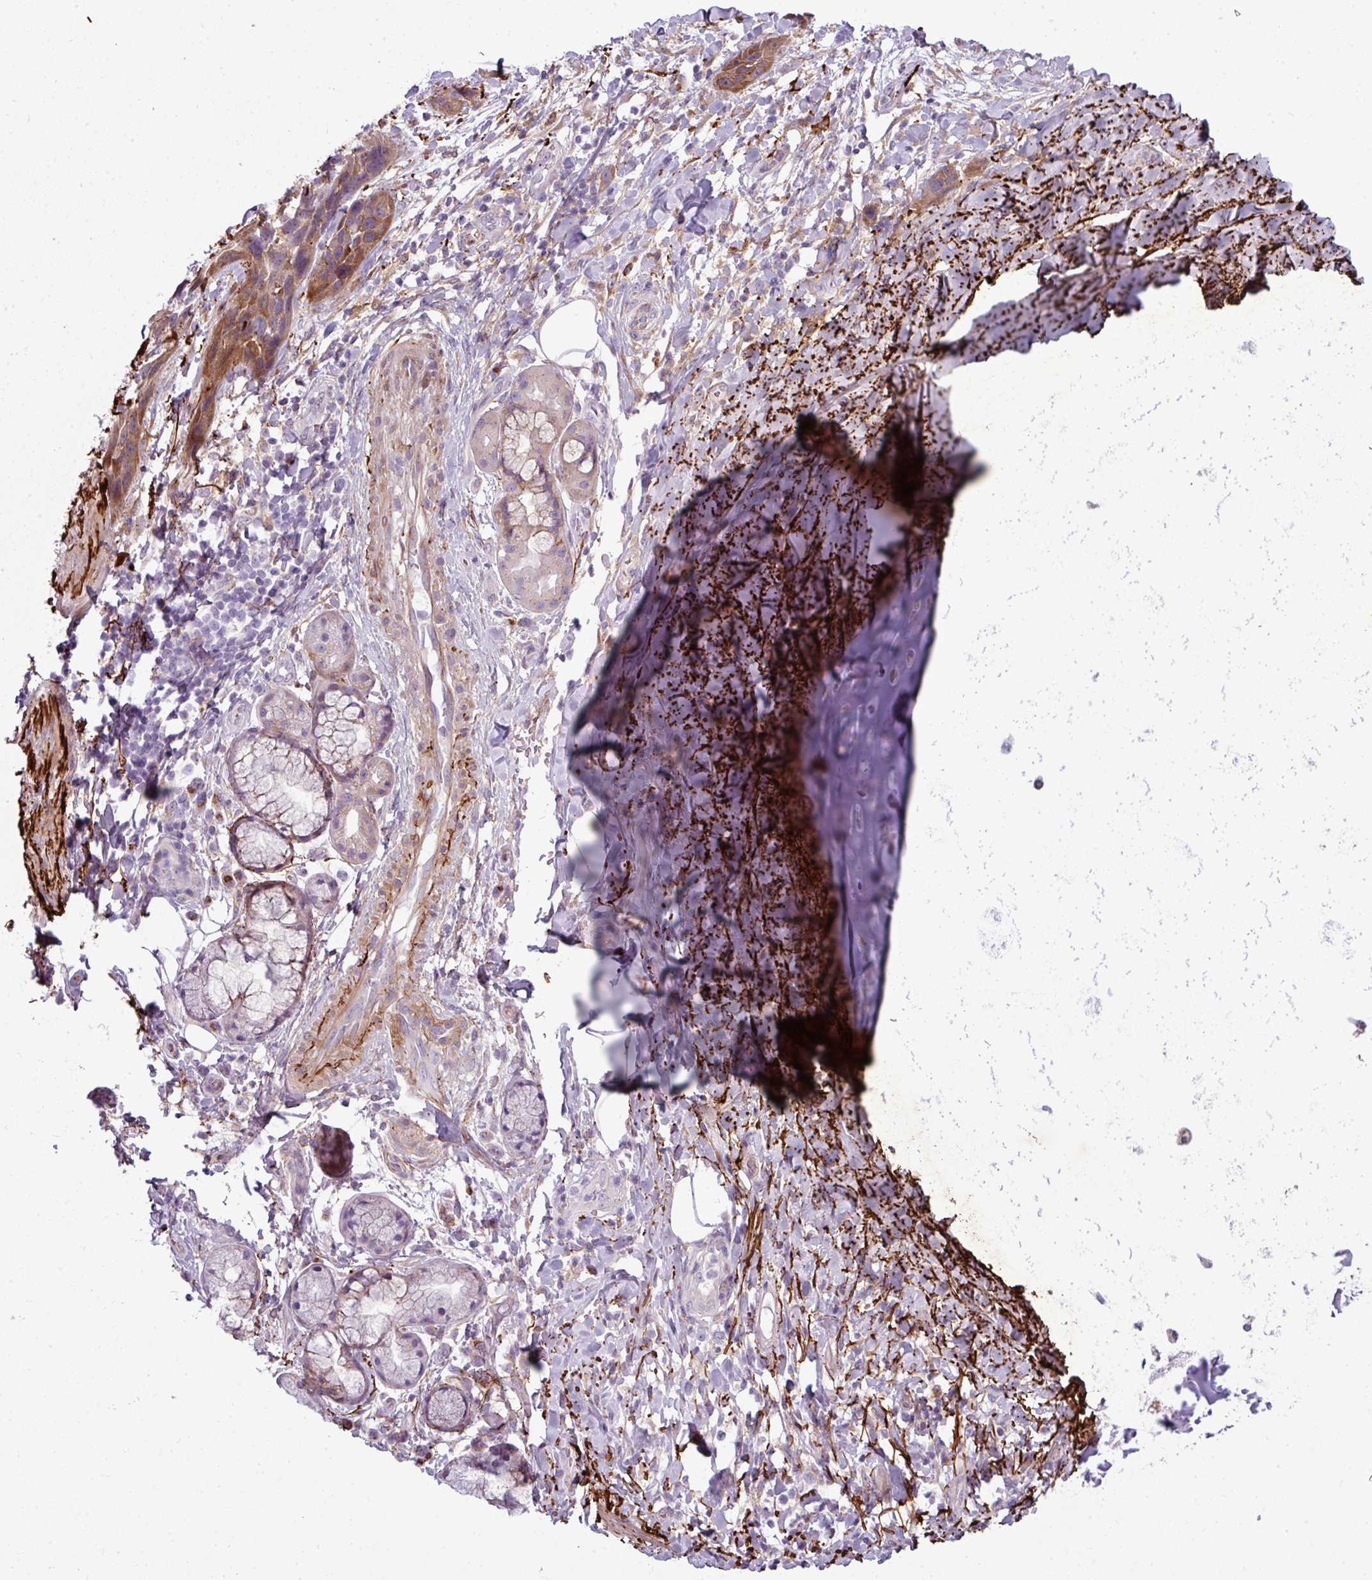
{"staining": {"intensity": "negative", "quantity": "none", "location": "none"}, "tissue": "soft tissue", "cell_type": "Chondrocytes", "image_type": "normal", "snomed": [{"axis": "morphology", "description": "Normal tissue, NOS"}, {"axis": "morphology", "description": "Squamous cell carcinoma, NOS"}, {"axis": "topography", "description": "Bronchus"}, {"axis": "topography", "description": "Lung"}], "caption": "Immunohistochemistry photomicrograph of normal human soft tissue stained for a protein (brown), which shows no staining in chondrocytes. (DAB (3,3'-diaminobenzidine) immunohistochemistry (IHC) with hematoxylin counter stain).", "gene": "COL8A1", "patient": {"sex": "female", "age": 70}}